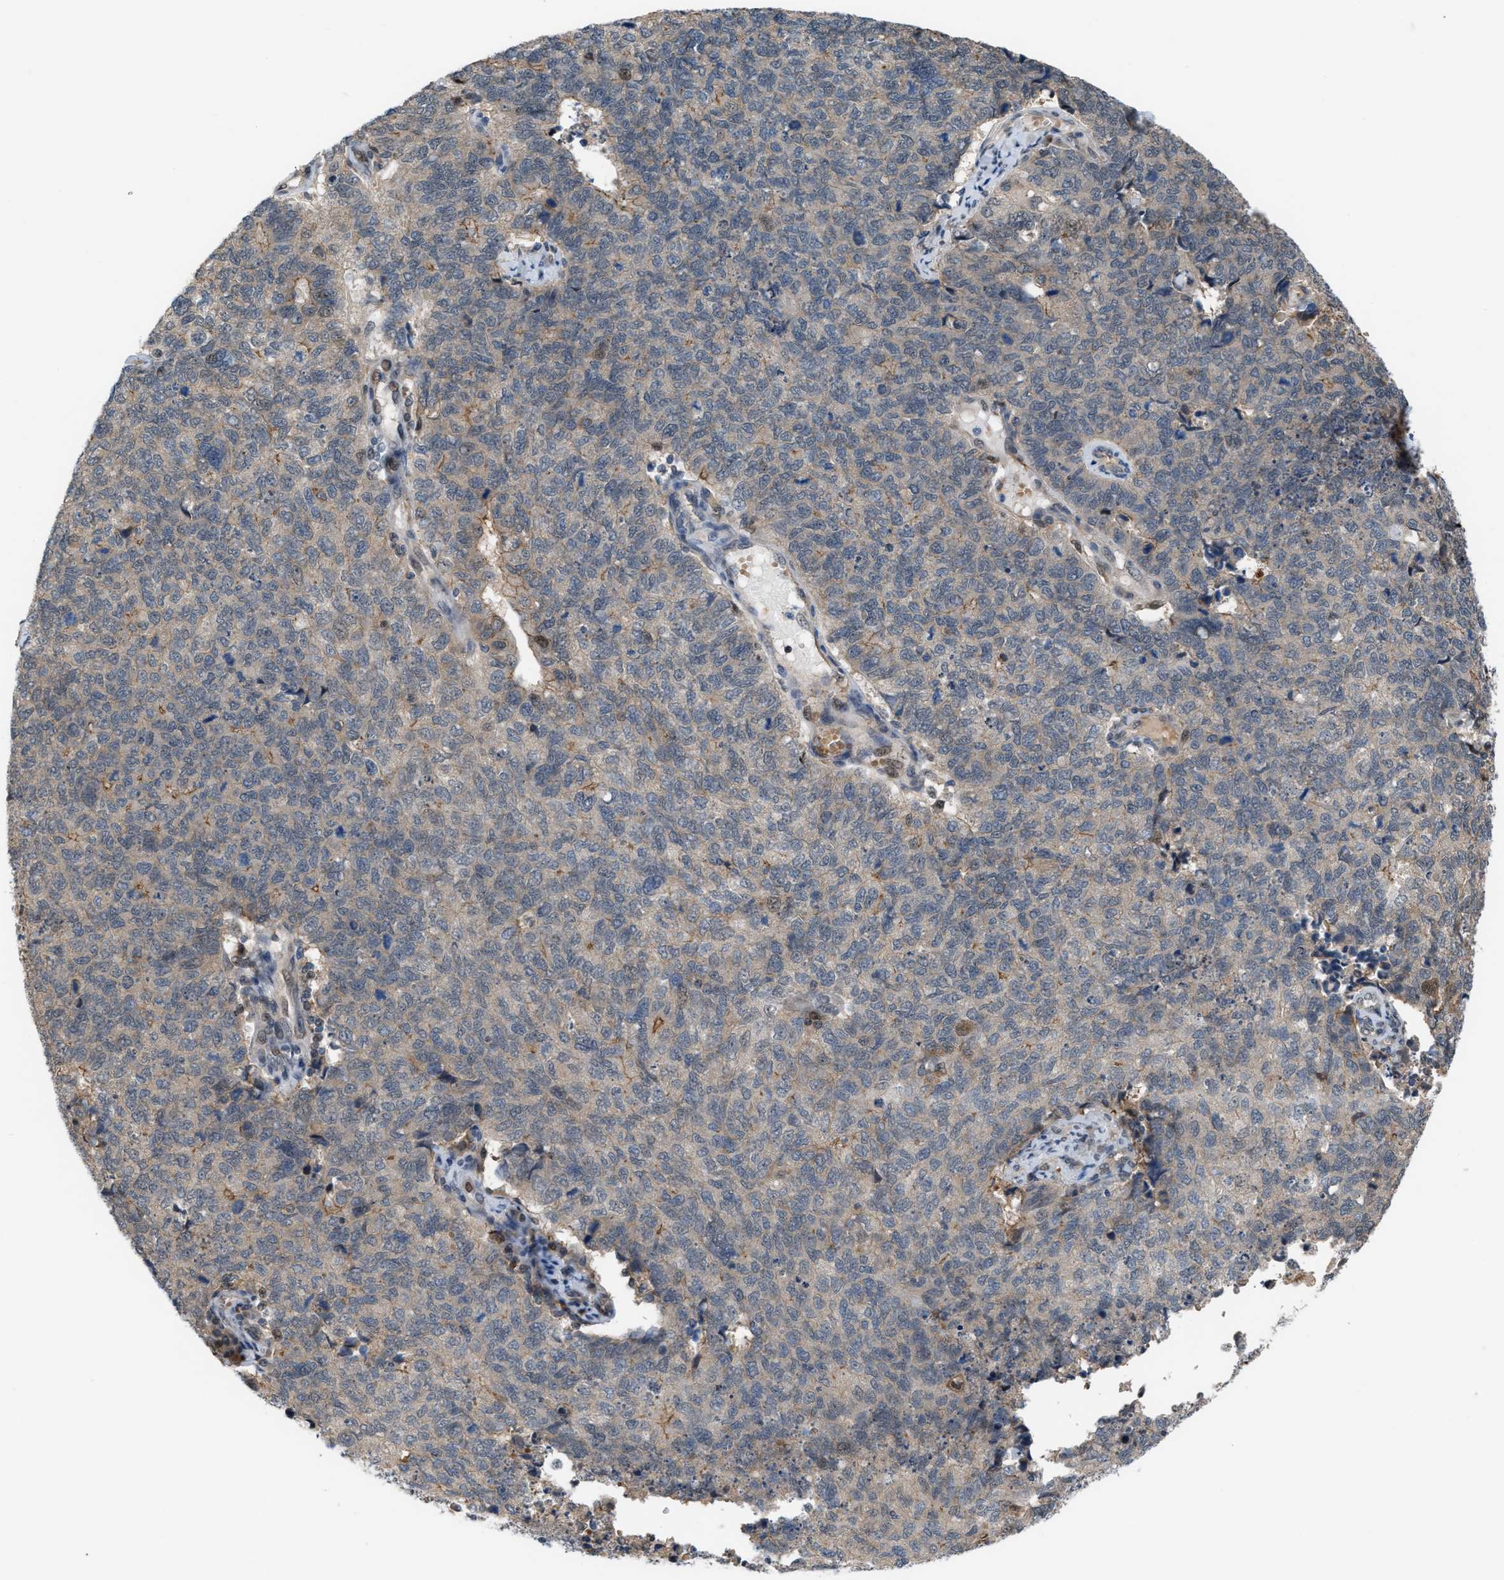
{"staining": {"intensity": "negative", "quantity": "none", "location": "none"}, "tissue": "cervical cancer", "cell_type": "Tumor cells", "image_type": "cancer", "snomed": [{"axis": "morphology", "description": "Squamous cell carcinoma, NOS"}, {"axis": "topography", "description": "Cervix"}], "caption": "A photomicrograph of human squamous cell carcinoma (cervical) is negative for staining in tumor cells.", "gene": "RFFL", "patient": {"sex": "female", "age": 63}}